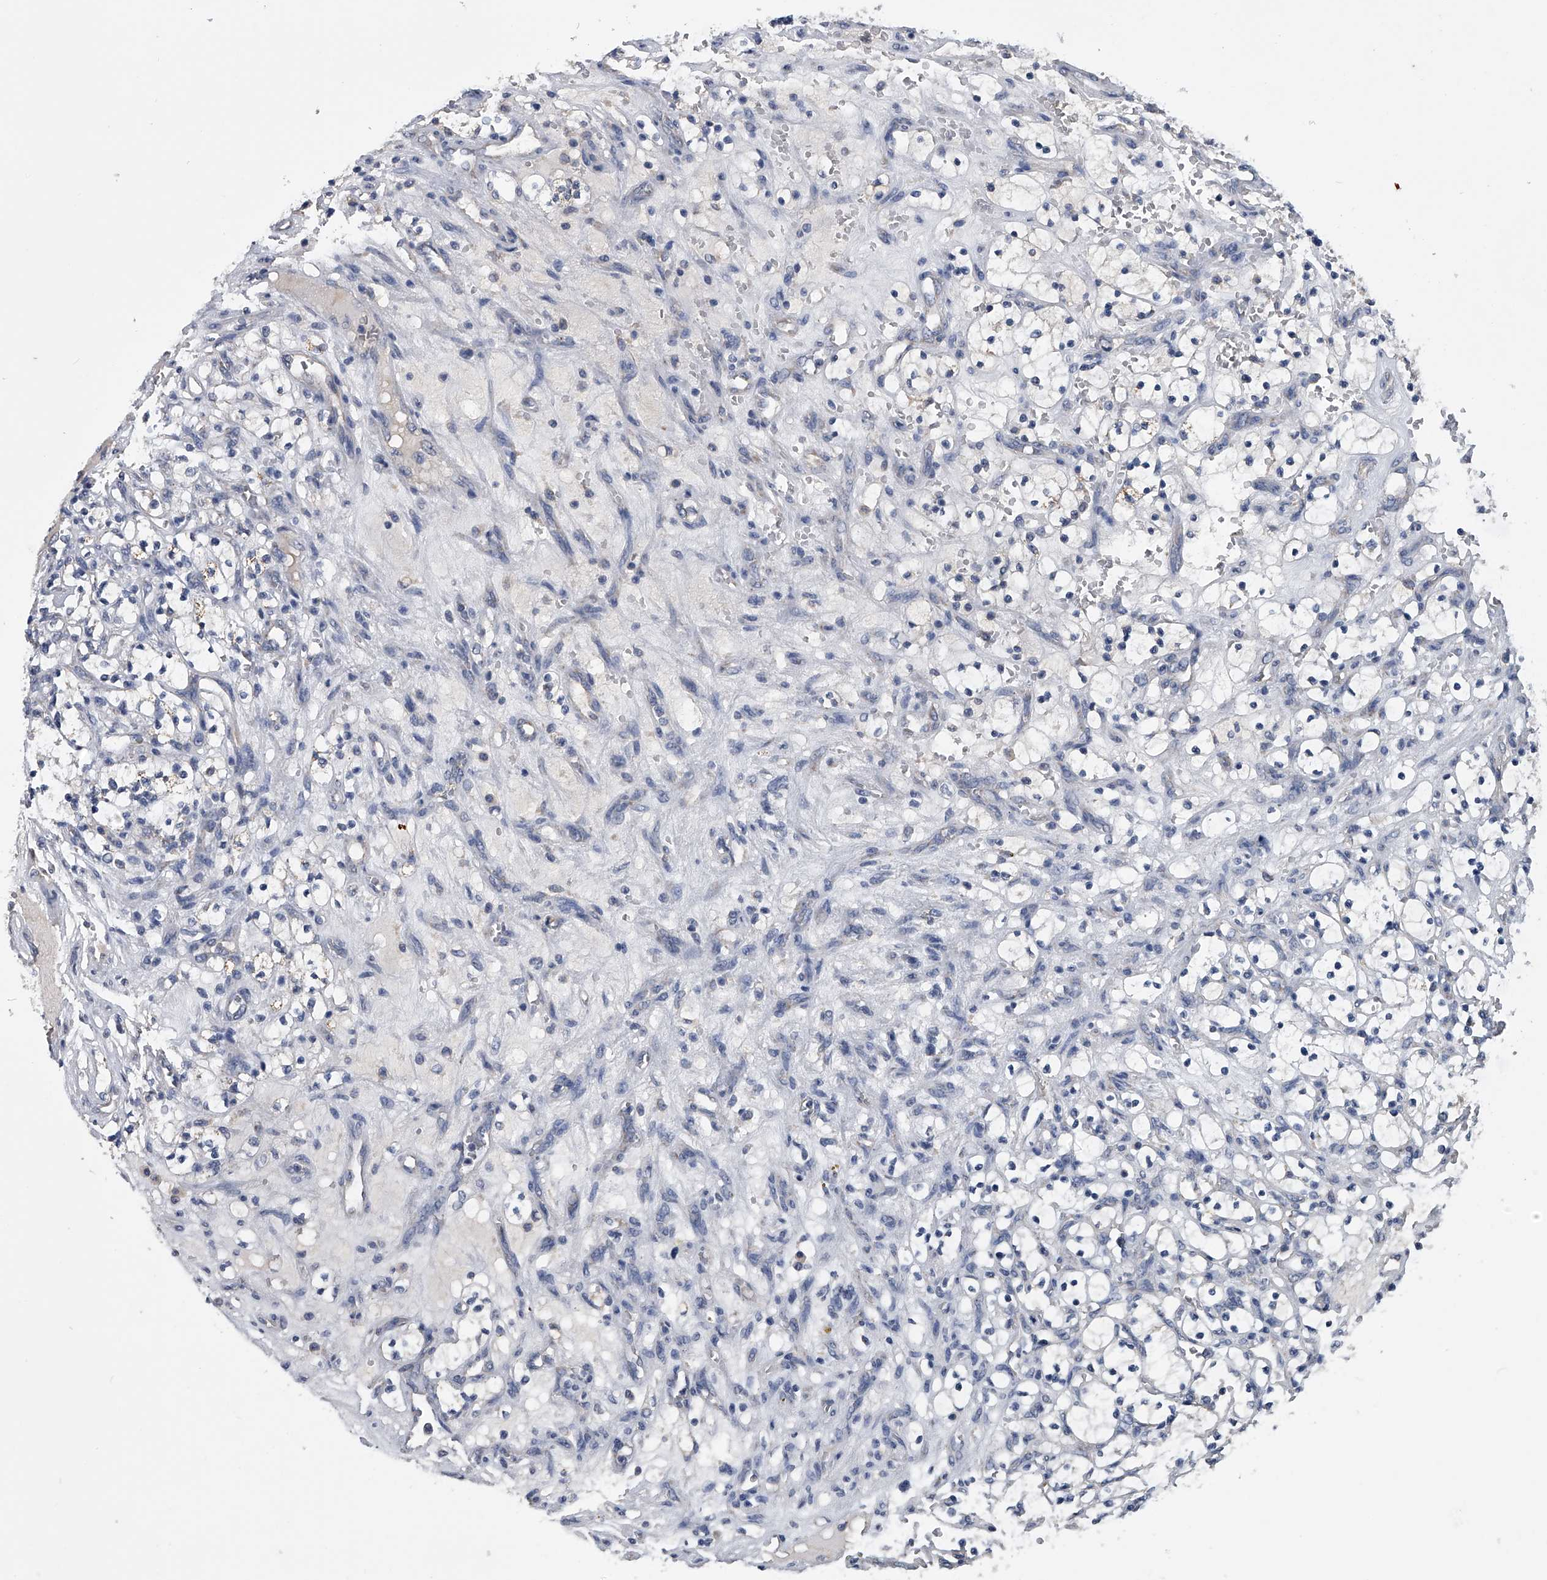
{"staining": {"intensity": "negative", "quantity": "none", "location": "none"}, "tissue": "renal cancer", "cell_type": "Tumor cells", "image_type": "cancer", "snomed": [{"axis": "morphology", "description": "Adenocarcinoma, NOS"}, {"axis": "topography", "description": "Kidney"}], "caption": "Tumor cells show no significant positivity in adenocarcinoma (renal).", "gene": "OAT", "patient": {"sex": "female", "age": 69}}